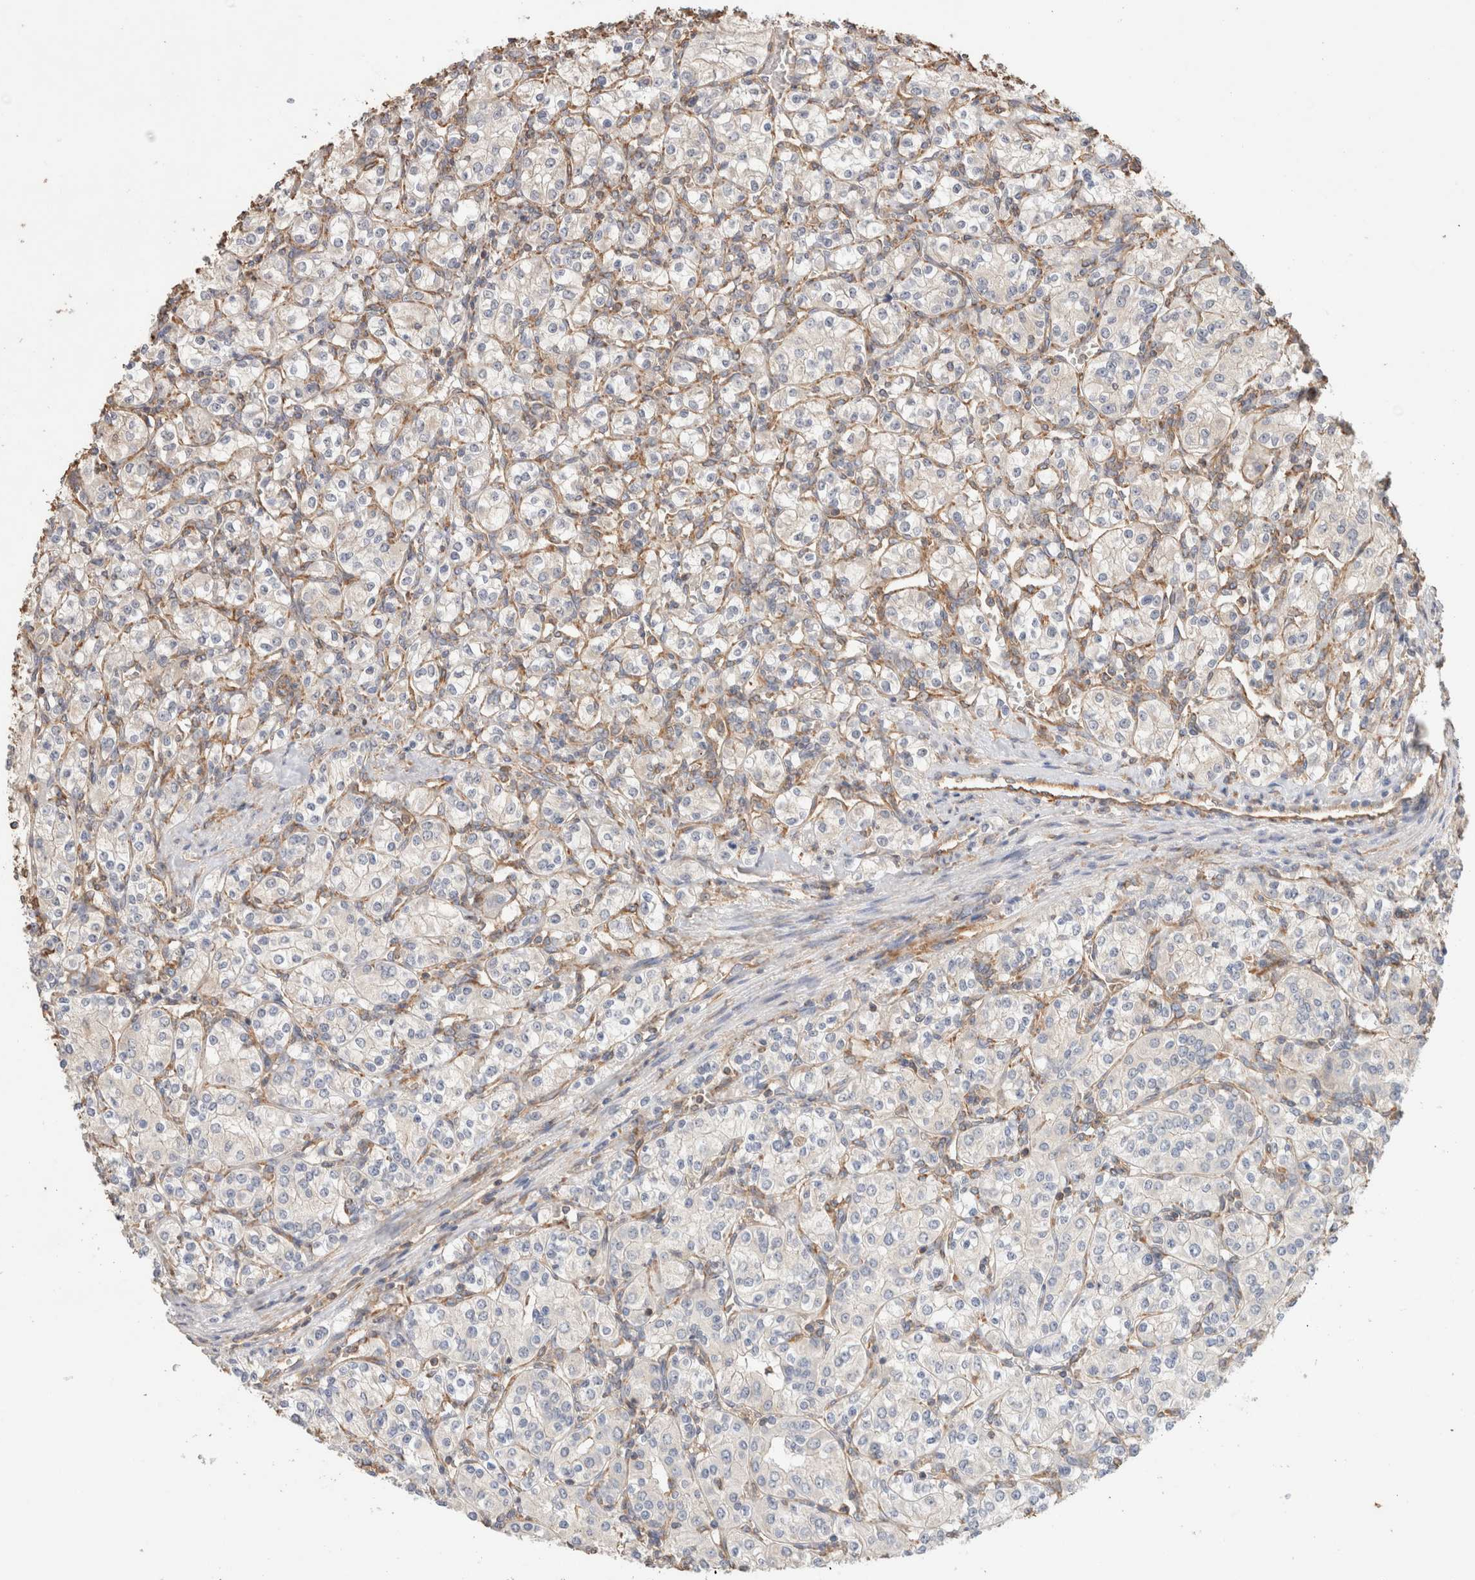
{"staining": {"intensity": "negative", "quantity": "none", "location": "none"}, "tissue": "renal cancer", "cell_type": "Tumor cells", "image_type": "cancer", "snomed": [{"axis": "morphology", "description": "Adenocarcinoma, NOS"}, {"axis": "topography", "description": "Kidney"}], "caption": "Tumor cells show no significant expression in adenocarcinoma (renal). (Immunohistochemistry, brightfield microscopy, high magnification).", "gene": "CFAP418", "patient": {"sex": "male", "age": 77}}